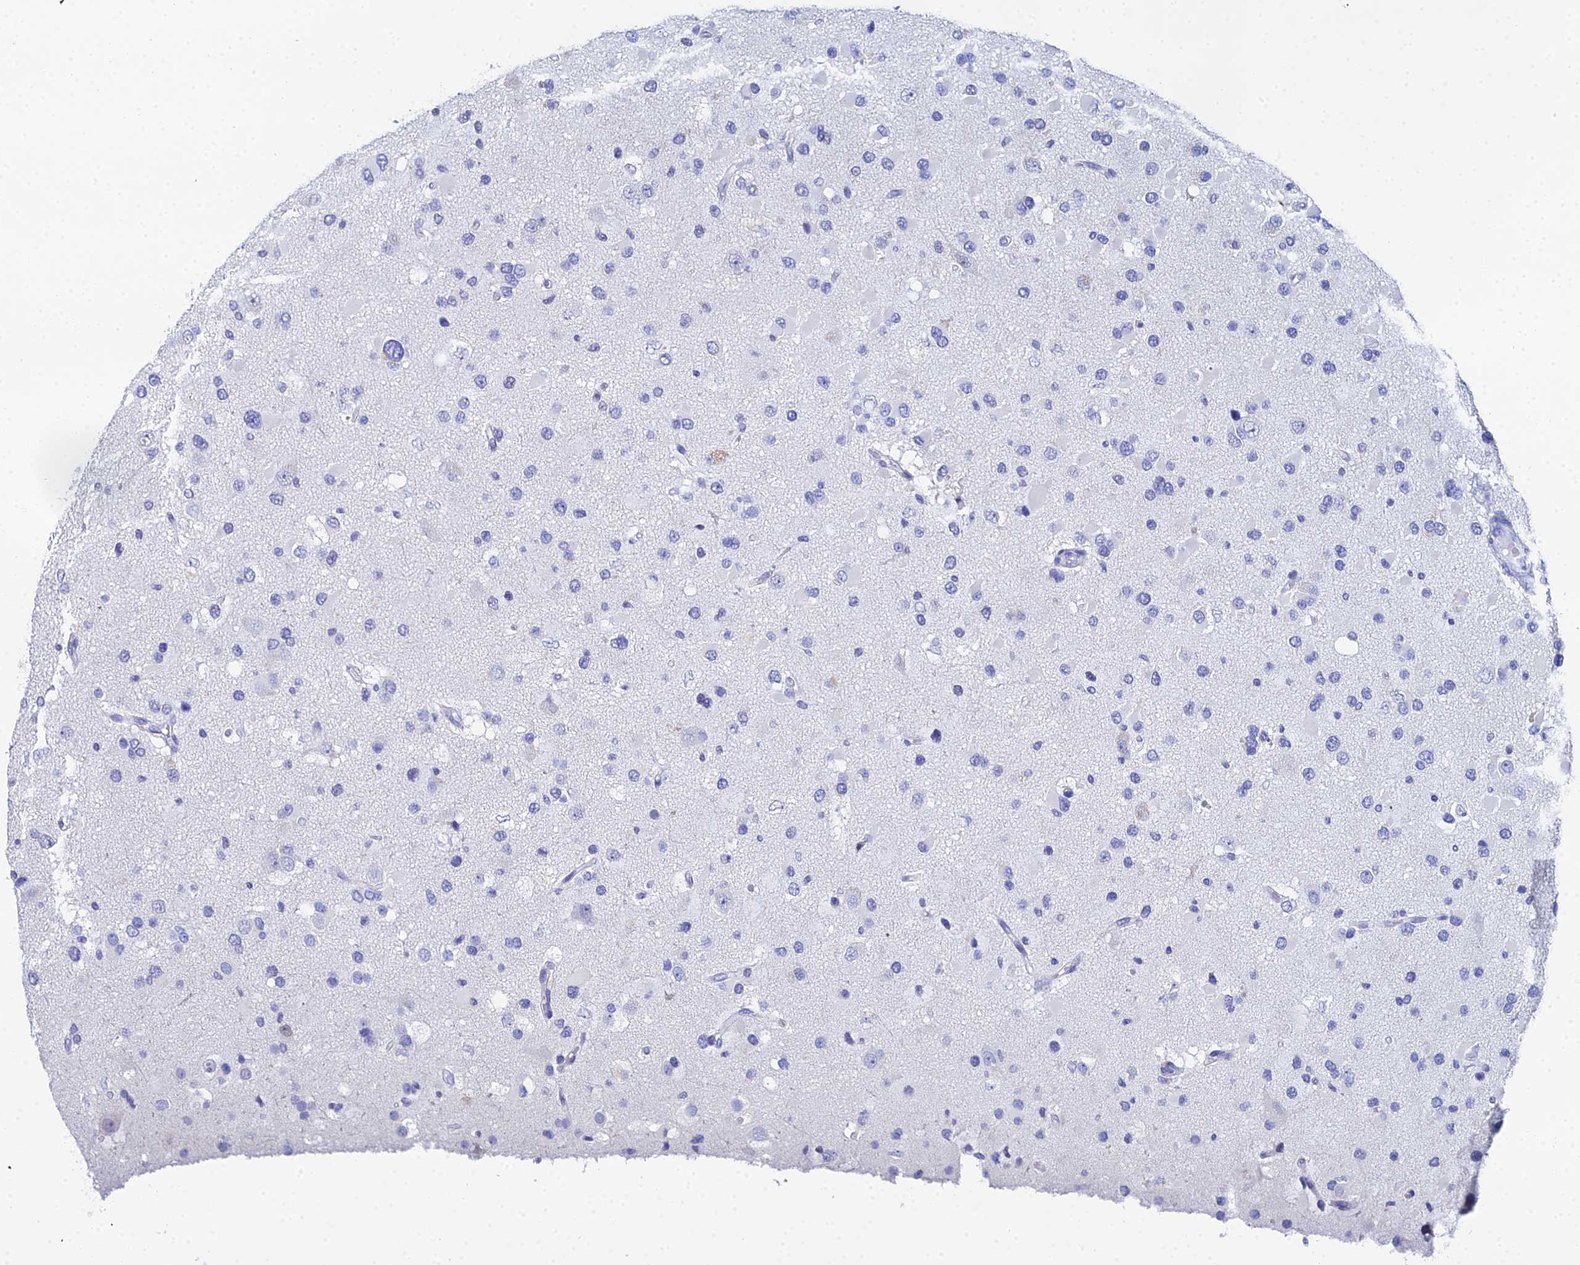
{"staining": {"intensity": "negative", "quantity": "none", "location": "none"}, "tissue": "glioma", "cell_type": "Tumor cells", "image_type": "cancer", "snomed": [{"axis": "morphology", "description": "Glioma, malignant, High grade"}, {"axis": "topography", "description": "Brain"}], "caption": "Protein analysis of glioma displays no significant expression in tumor cells.", "gene": "OCM", "patient": {"sex": "male", "age": 53}}